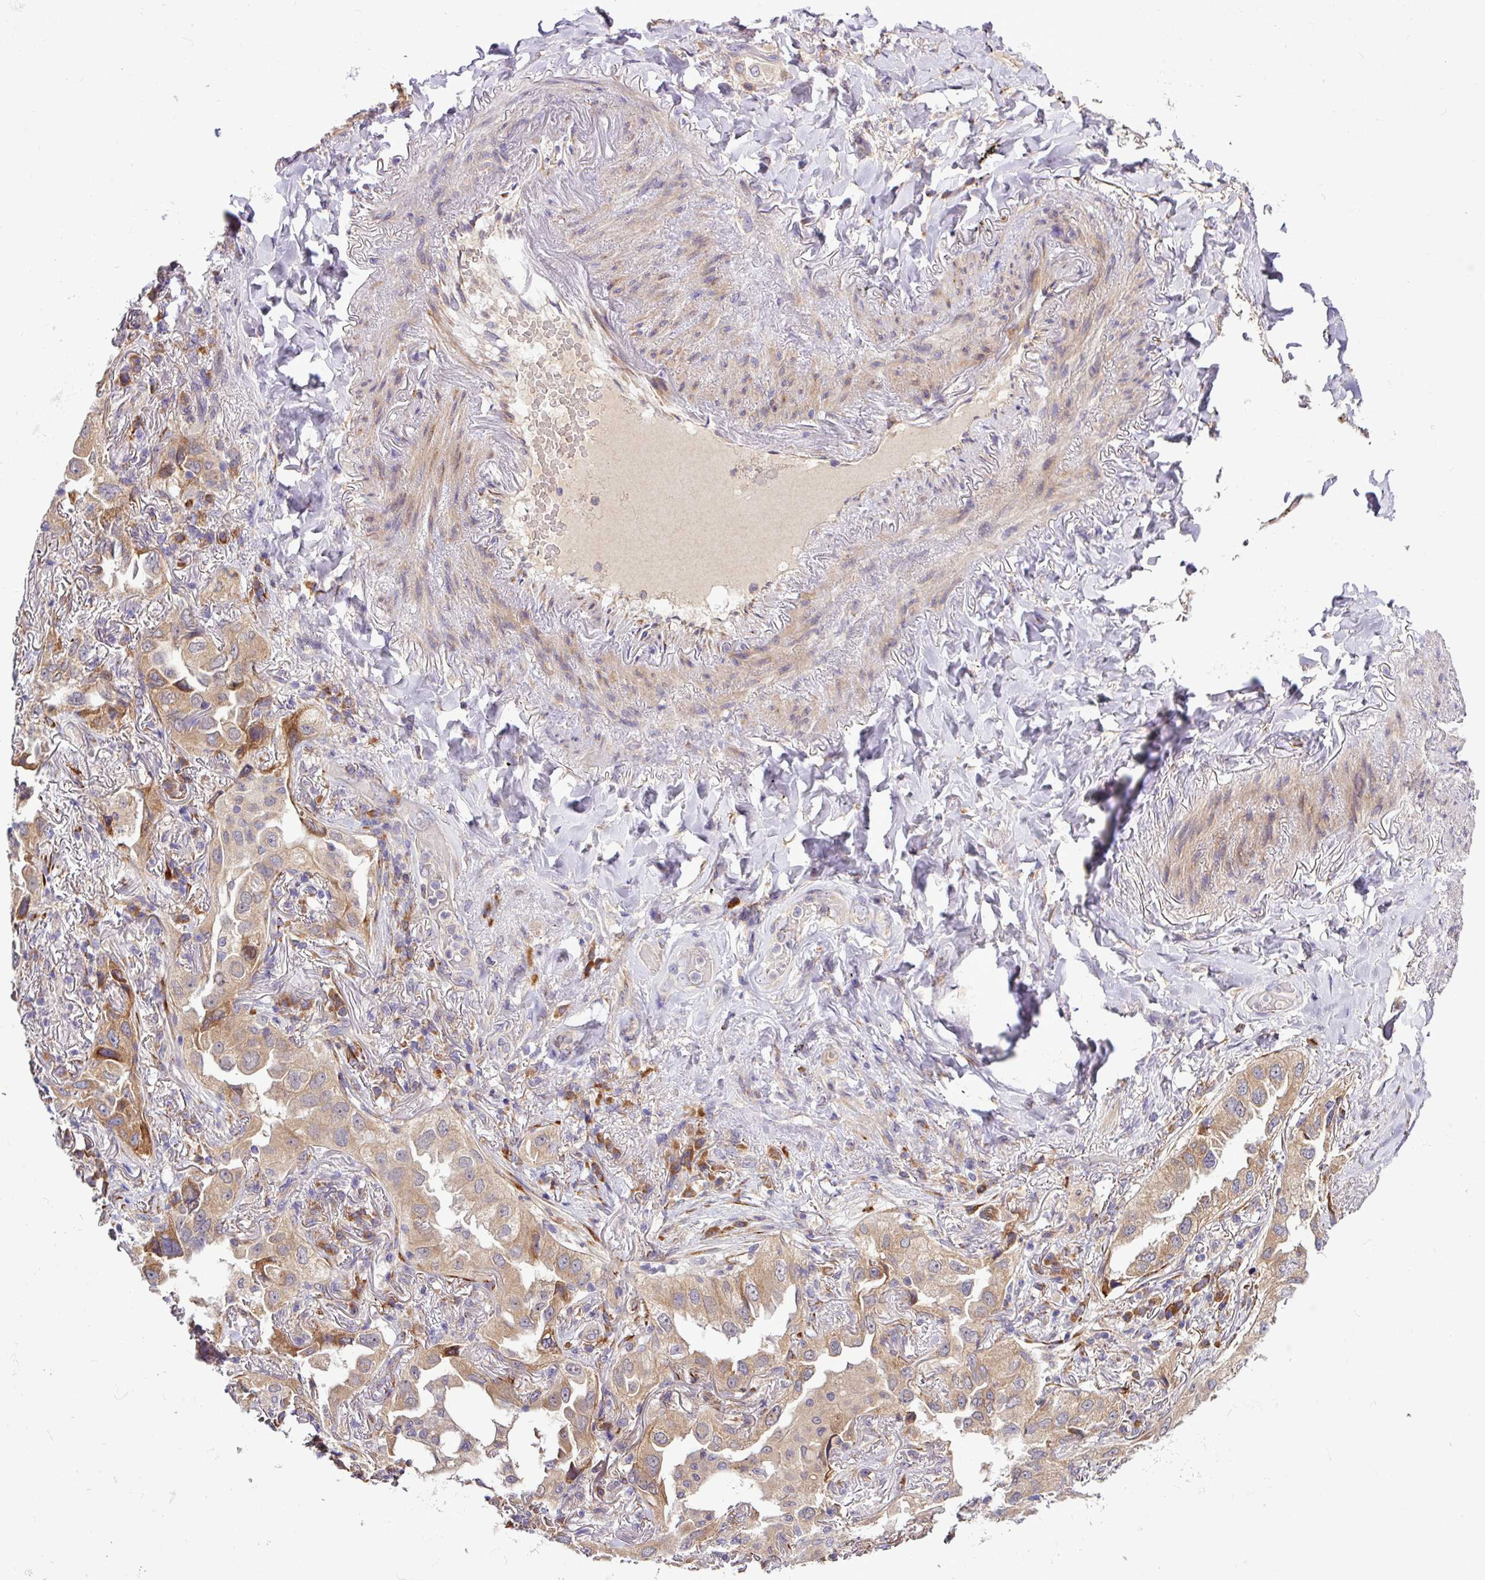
{"staining": {"intensity": "weak", "quantity": ">75%", "location": "cytoplasmic/membranous"}, "tissue": "lung cancer", "cell_type": "Tumor cells", "image_type": "cancer", "snomed": [{"axis": "morphology", "description": "Adenocarcinoma, NOS"}, {"axis": "topography", "description": "Lung"}], "caption": "Immunohistochemistry (DAB) staining of human lung cancer displays weak cytoplasmic/membranous protein staining in about >75% of tumor cells.", "gene": "TM2D2", "patient": {"sex": "female", "age": 69}}